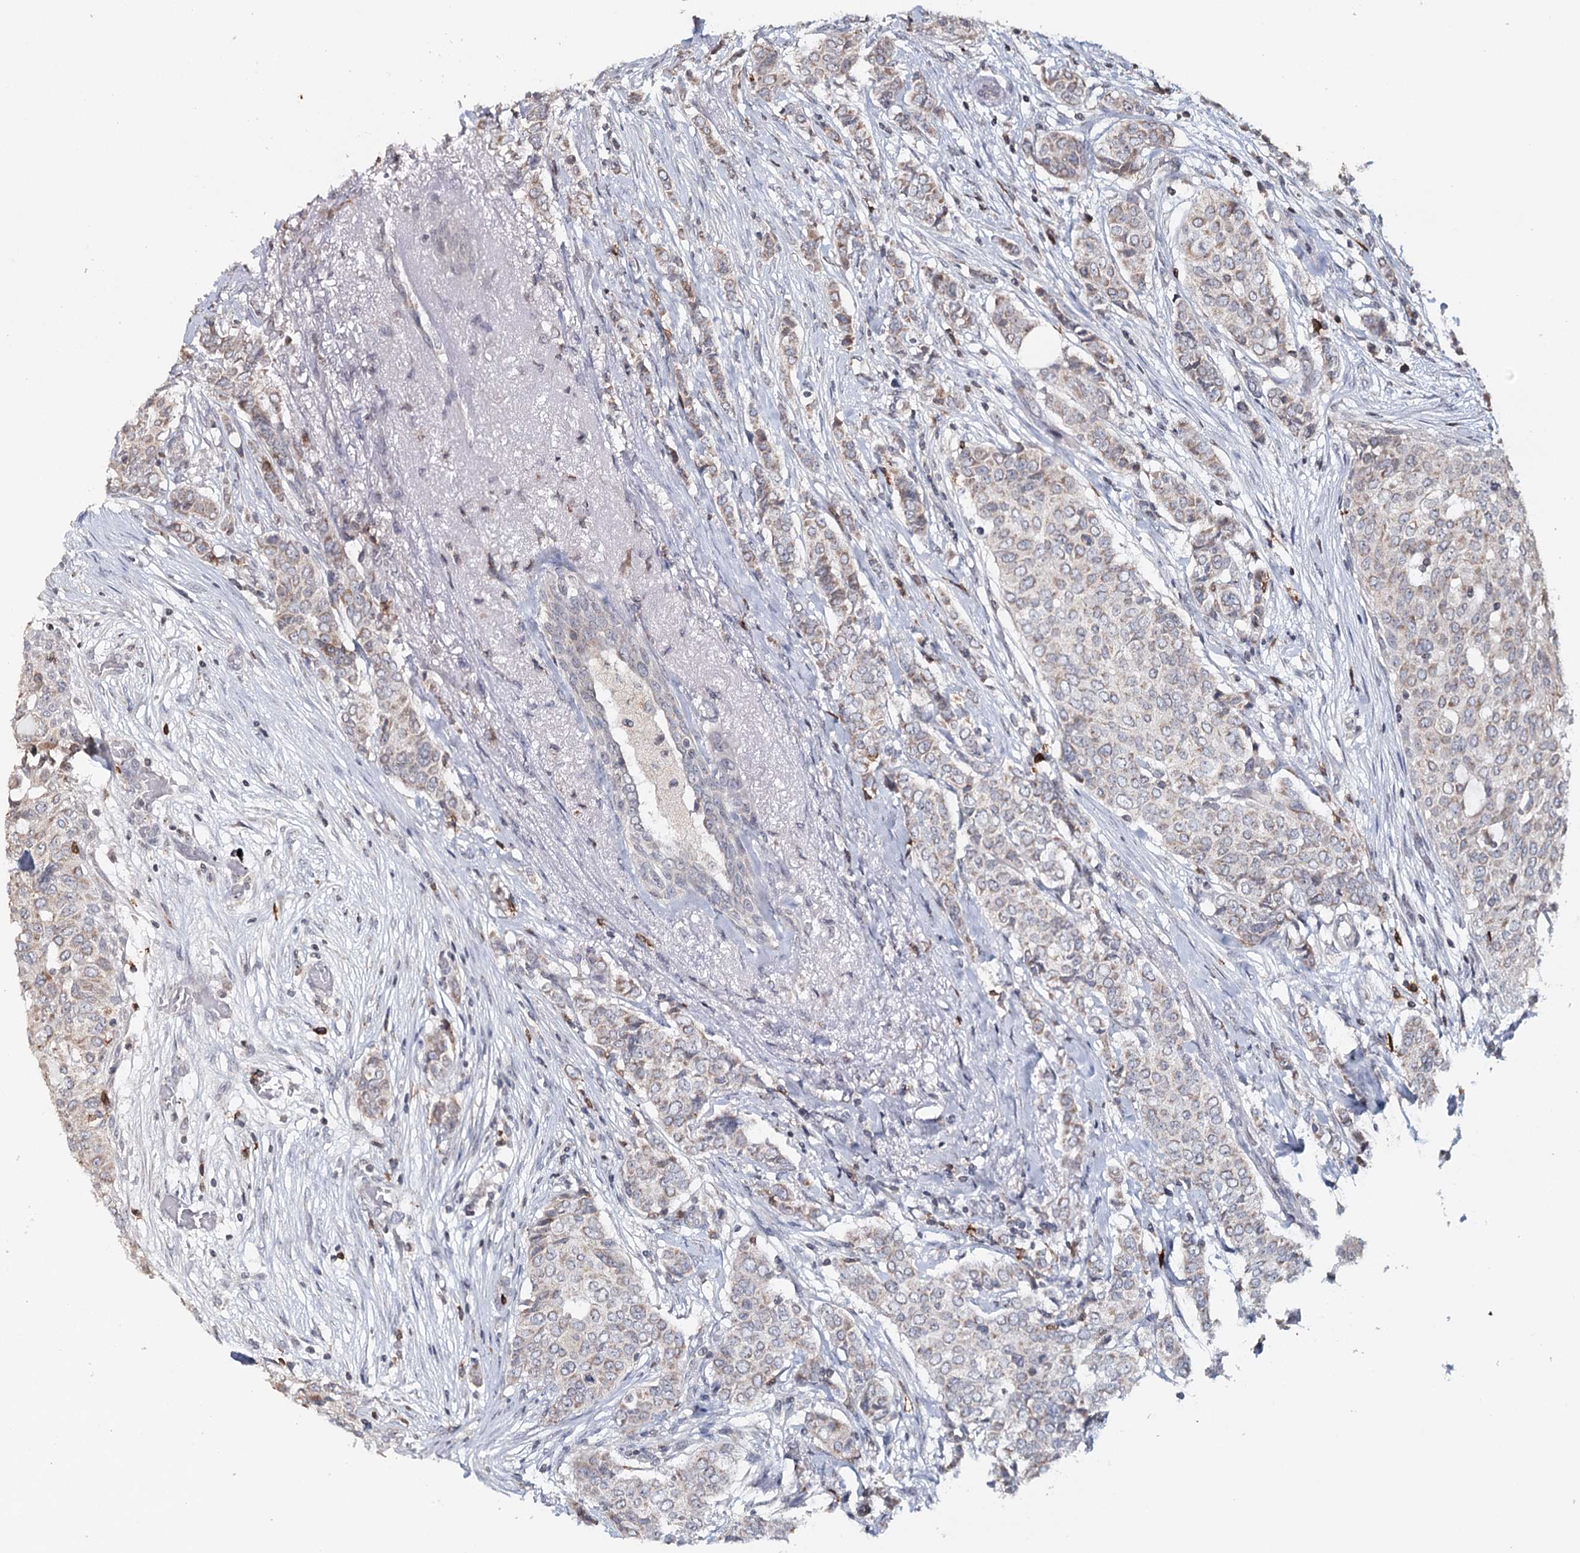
{"staining": {"intensity": "weak", "quantity": "<25%", "location": "cytoplasmic/membranous"}, "tissue": "breast cancer", "cell_type": "Tumor cells", "image_type": "cancer", "snomed": [{"axis": "morphology", "description": "Lobular carcinoma"}, {"axis": "topography", "description": "Breast"}], "caption": "Breast lobular carcinoma was stained to show a protein in brown. There is no significant positivity in tumor cells.", "gene": "ICOS", "patient": {"sex": "female", "age": 51}}